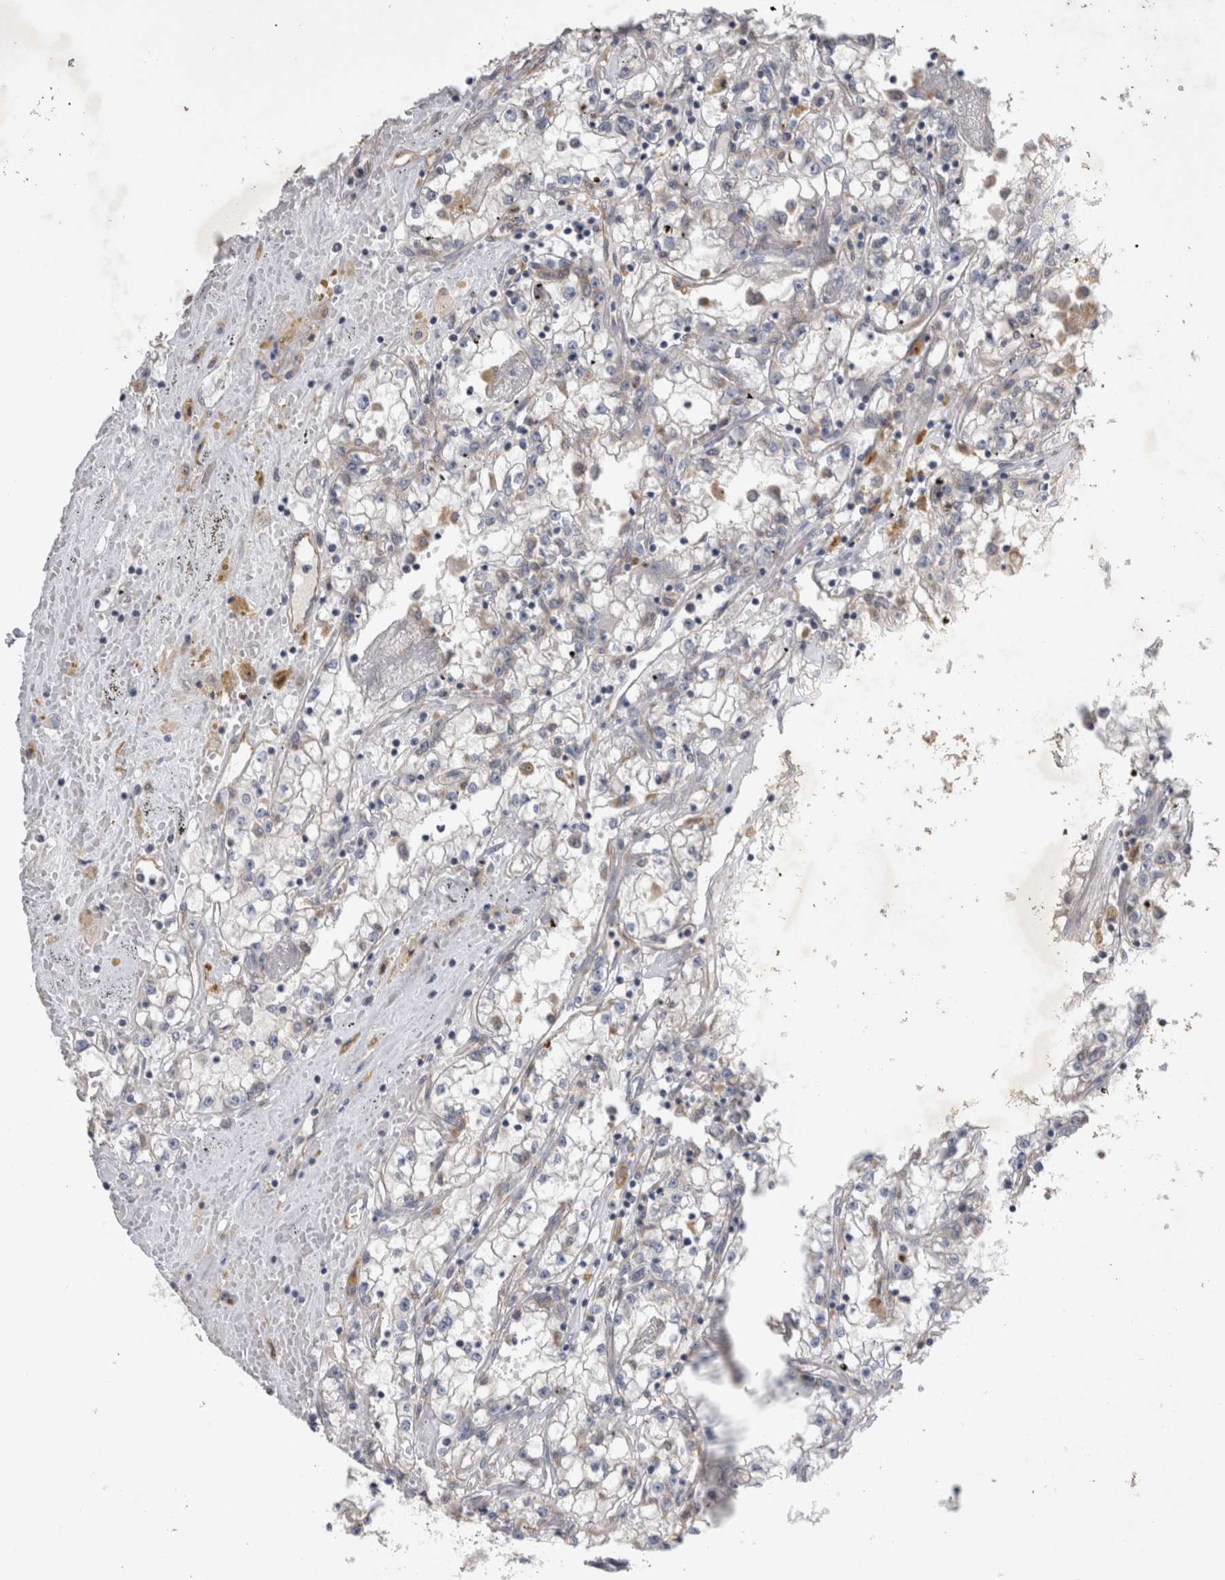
{"staining": {"intensity": "negative", "quantity": "none", "location": "none"}, "tissue": "renal cancer", "cell_type": "Tumor cells", "image_type": "cancer", "snomed": [{"axis": "morphology", "description": "Adenocarcinoma, NOS"}, {"axis": "topography", "description": "Kidney"}], "caption": "This is a photomicrograph of immunohistochemistry staining of renal cancer (adenocarcinoma), which shows no positivity in tumor cells.", "gene": "STRADB", "patient": {"sex": "male", "age": 56}}